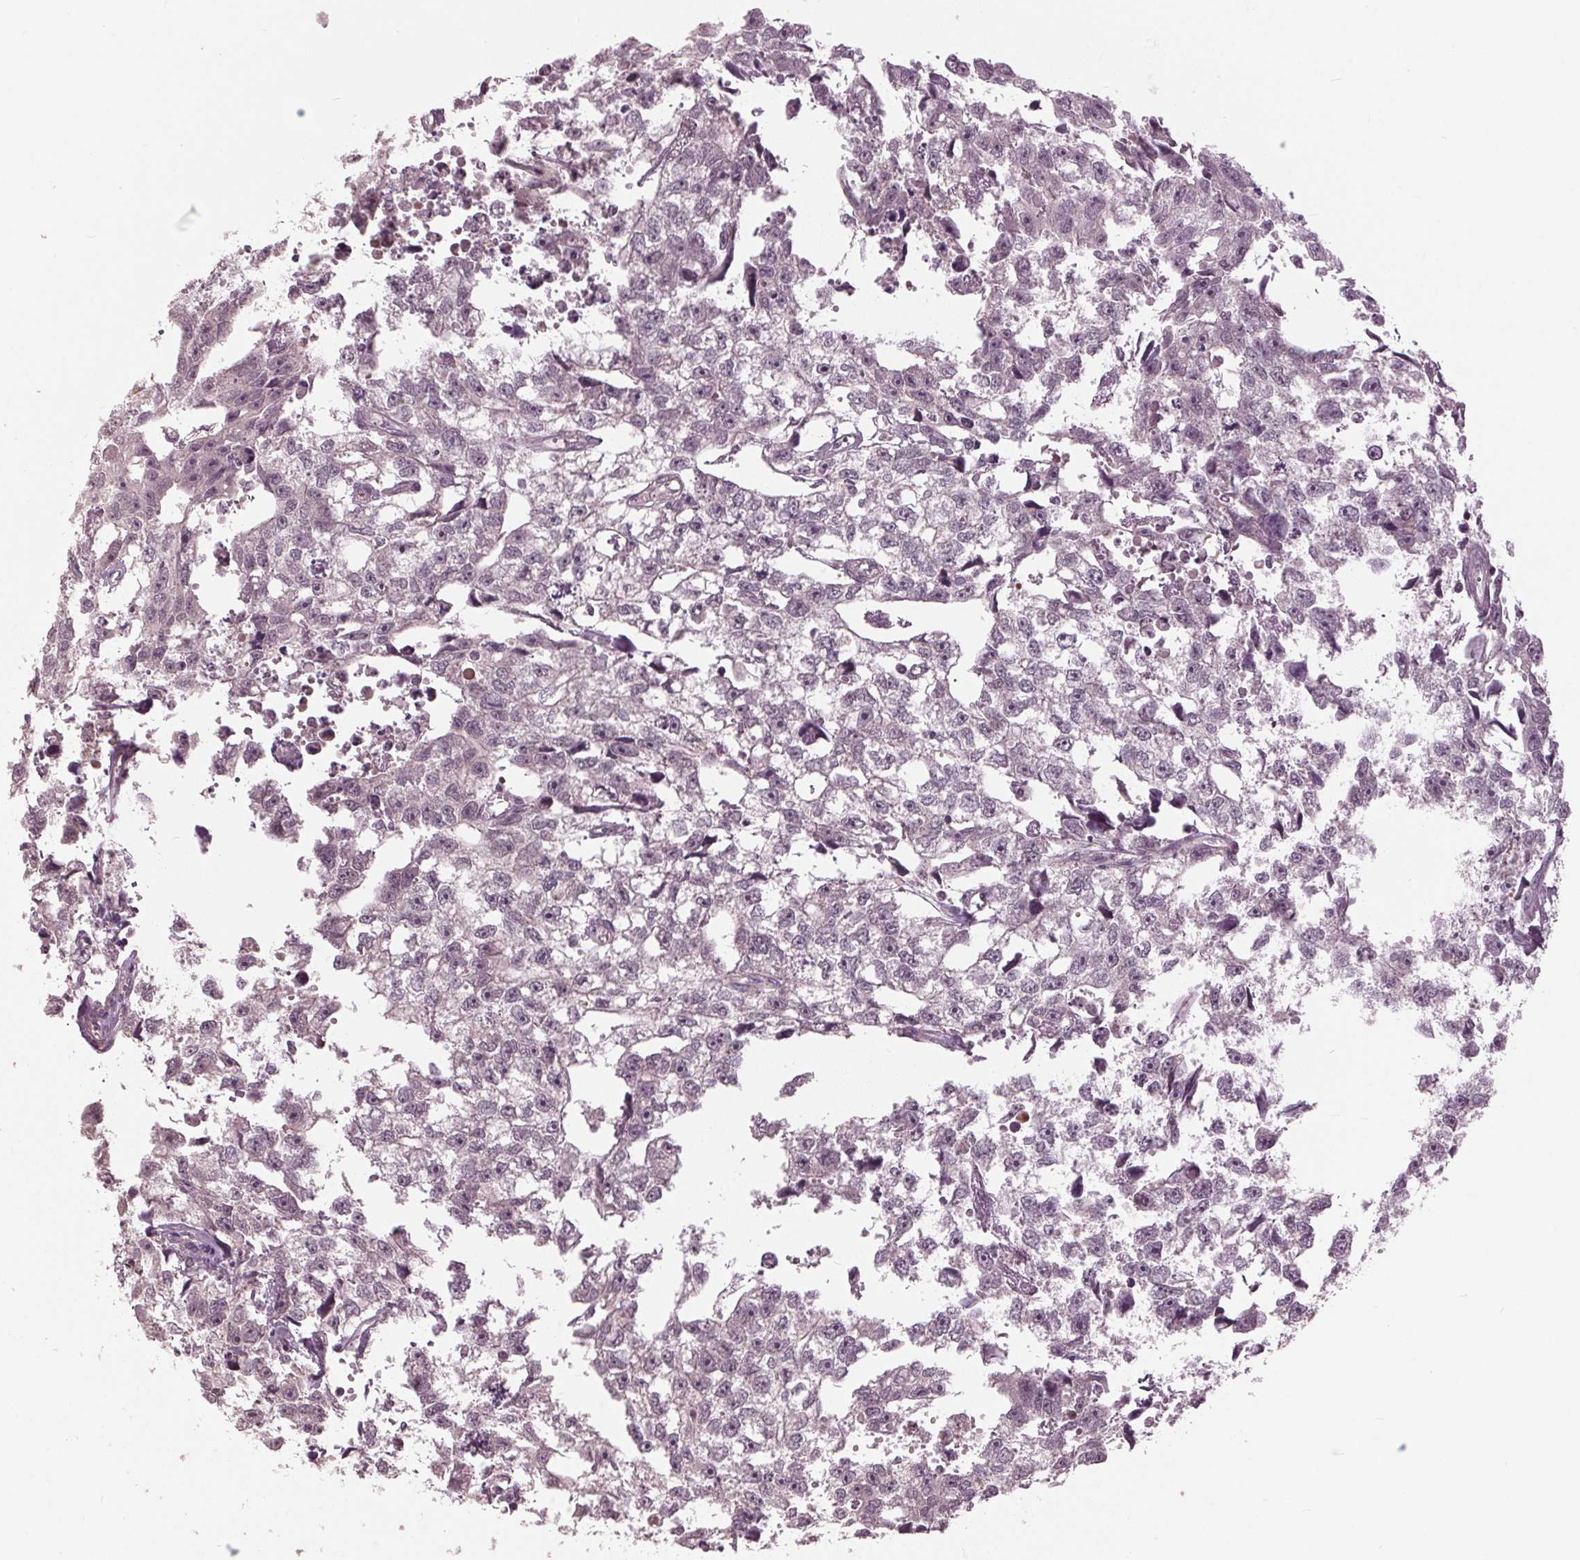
{"staining": {"intensity": "negative", "quantity": "none", "location": "none"}, "tissue": "testis cancer", "cell_type": "Tumor cells", "image_type": "cancer", "snomed": [{"axis": "morphology", "description": "Carcinoma, Embryonal, NOS"}, {"axis": "morphology", "description": "Teratoma, malignant, NOS"}, {"axis": "topography", "description": "Testis"}], "caption": "Immunohistochemistry (IHC) micrograph of neoplastic tissue: human testis cancer stained with DAB (3,3'-diaminobenzidine) shows no significant protein staining in tumor cells. (DAB (3,3'-diaminobenzidine) immunohistochemistry (IHC) visualized using brightfield microscopy, high magnification).", "gene": "SIGLEC6", "patient": {"sex": "male", "age": 44}}